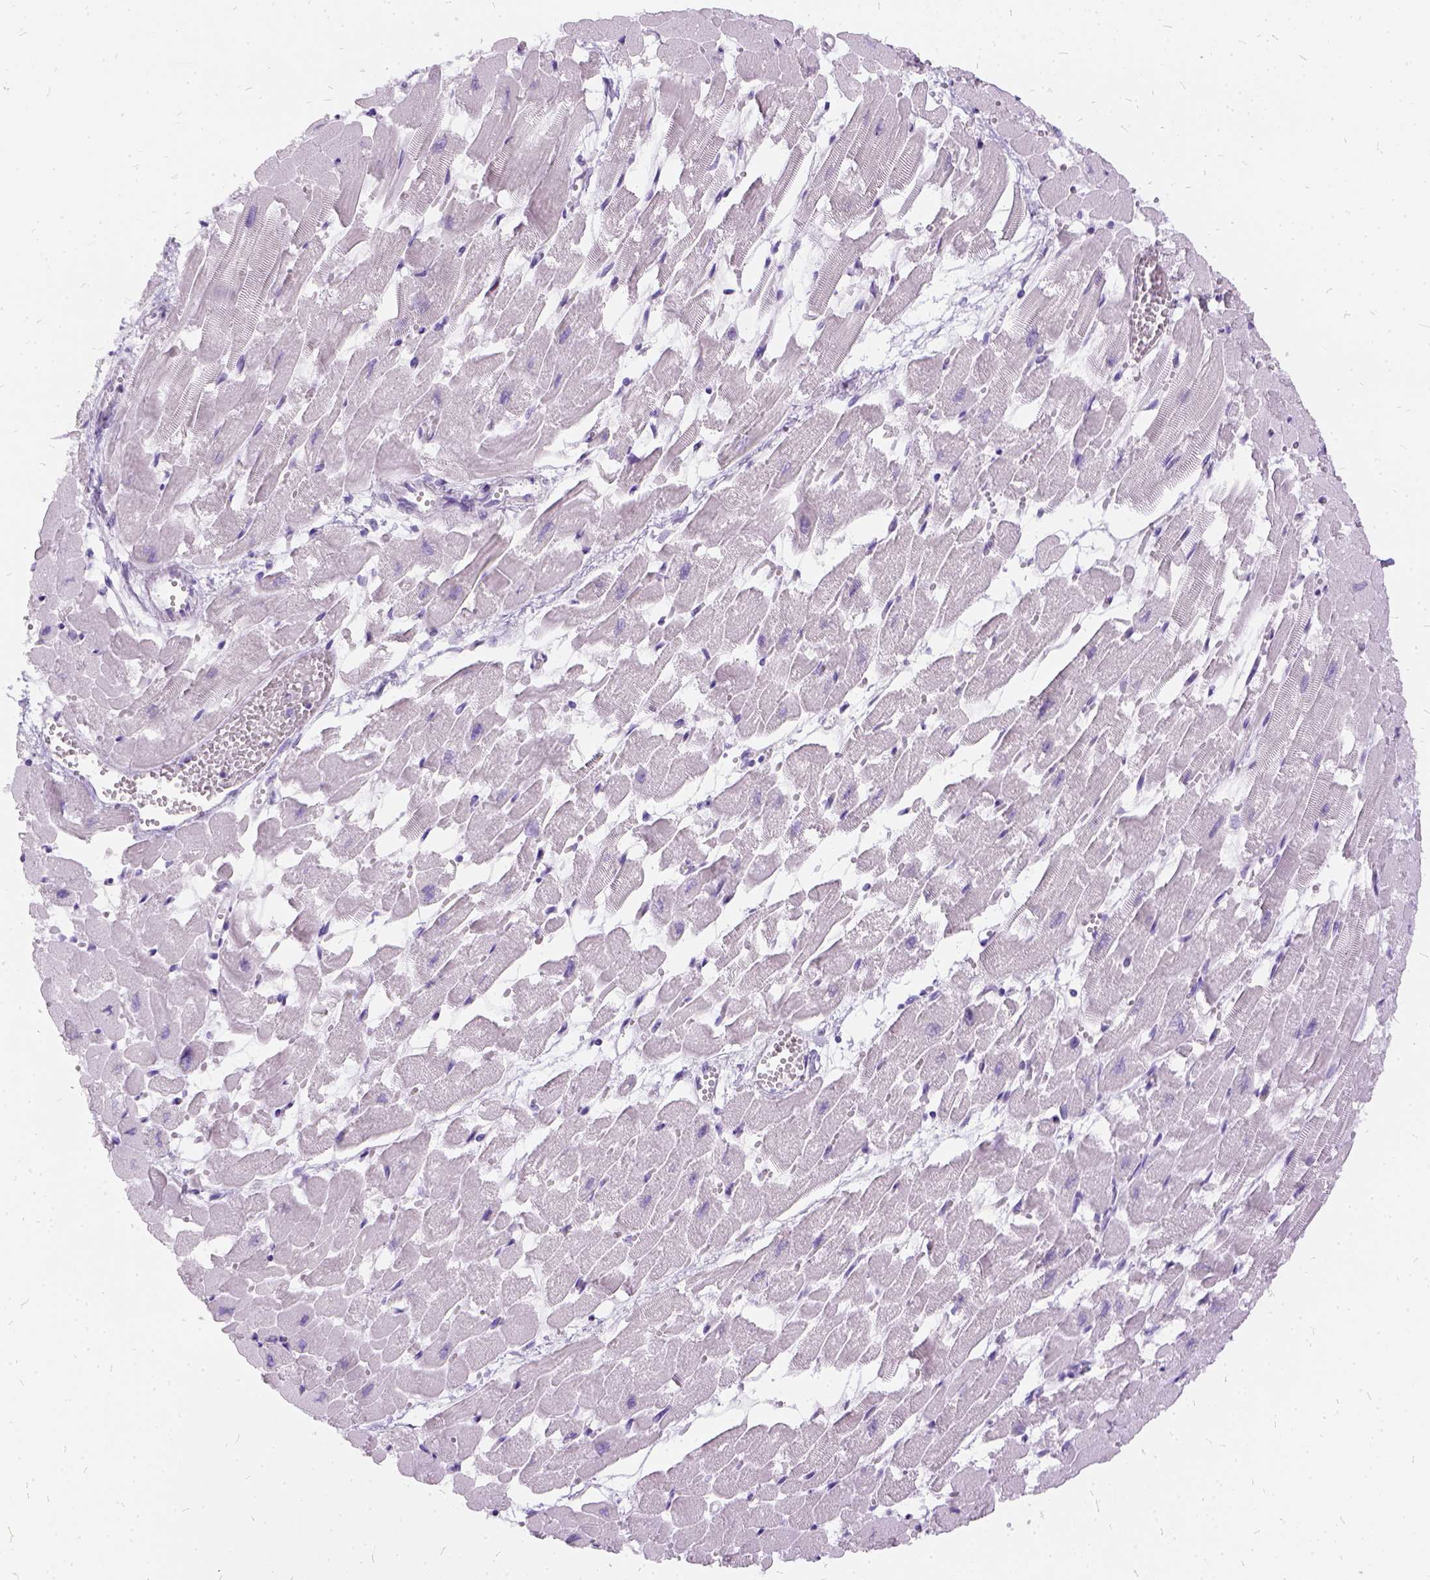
{"staining": {"intensity": "negative", "quantity": "none", "location": "none"}, "tissue": "heart muscle", "cell_type": "Cardiomyocytes", "image_type": "normal", "snomed": [{"axis": "morphology", "description": "Normal tissue, NOS"}, {"axis": "topography", "description": "Heart"}], "caption": "Protein analysis of normal heart muscle reveals no significant expression in cardiomyocytes. (DAB immunohistochemistry with hematoxylin counter stain).", "gene": "FDX1", "patient": {"sex": "female", "age": 52}}